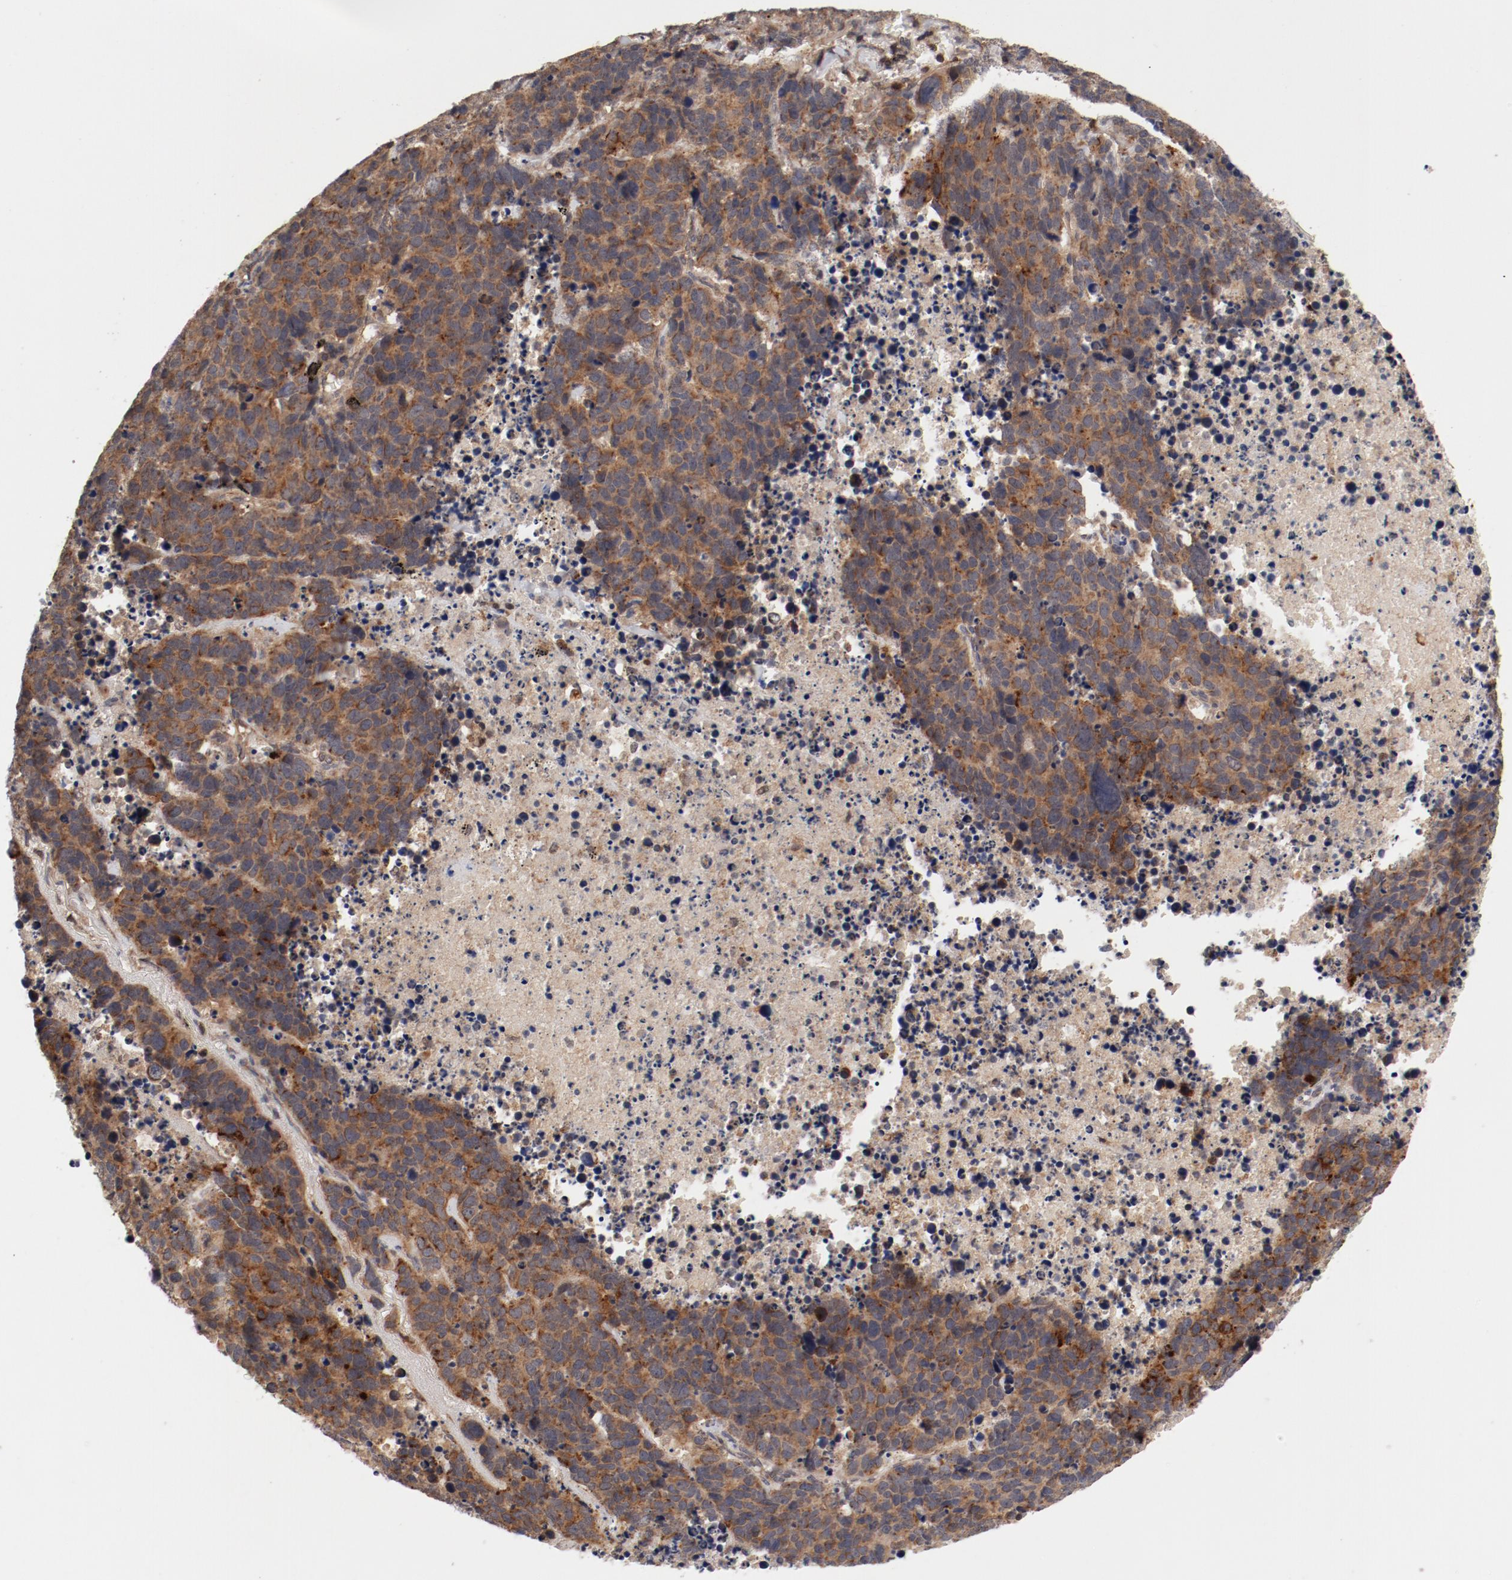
{"staining": {"intensity": "moderate", "quantity": ">75%", "location": "cytoplasmic/membranous"}, "tissue": "lung cancer", "cell_type": "Tumor cells", "image_type": "cancer", "snomed": [{"axis": "morphology", "description": "Carcinoid, malignant, NOS"}, {"axis": "topography", "description": "Lung"}], "caption": "This histopathology image exhibits carcinoid (malignant) (lung) stained with immunohistochemistry (IHC) to label a protein in brown. The cytoplasmic/membranous of tumor cells show moderate positivity for the protein. Nuclei are counter-stained blue.", "gene": "GUF1", "patient": {"sex": "male", "age": 60}}